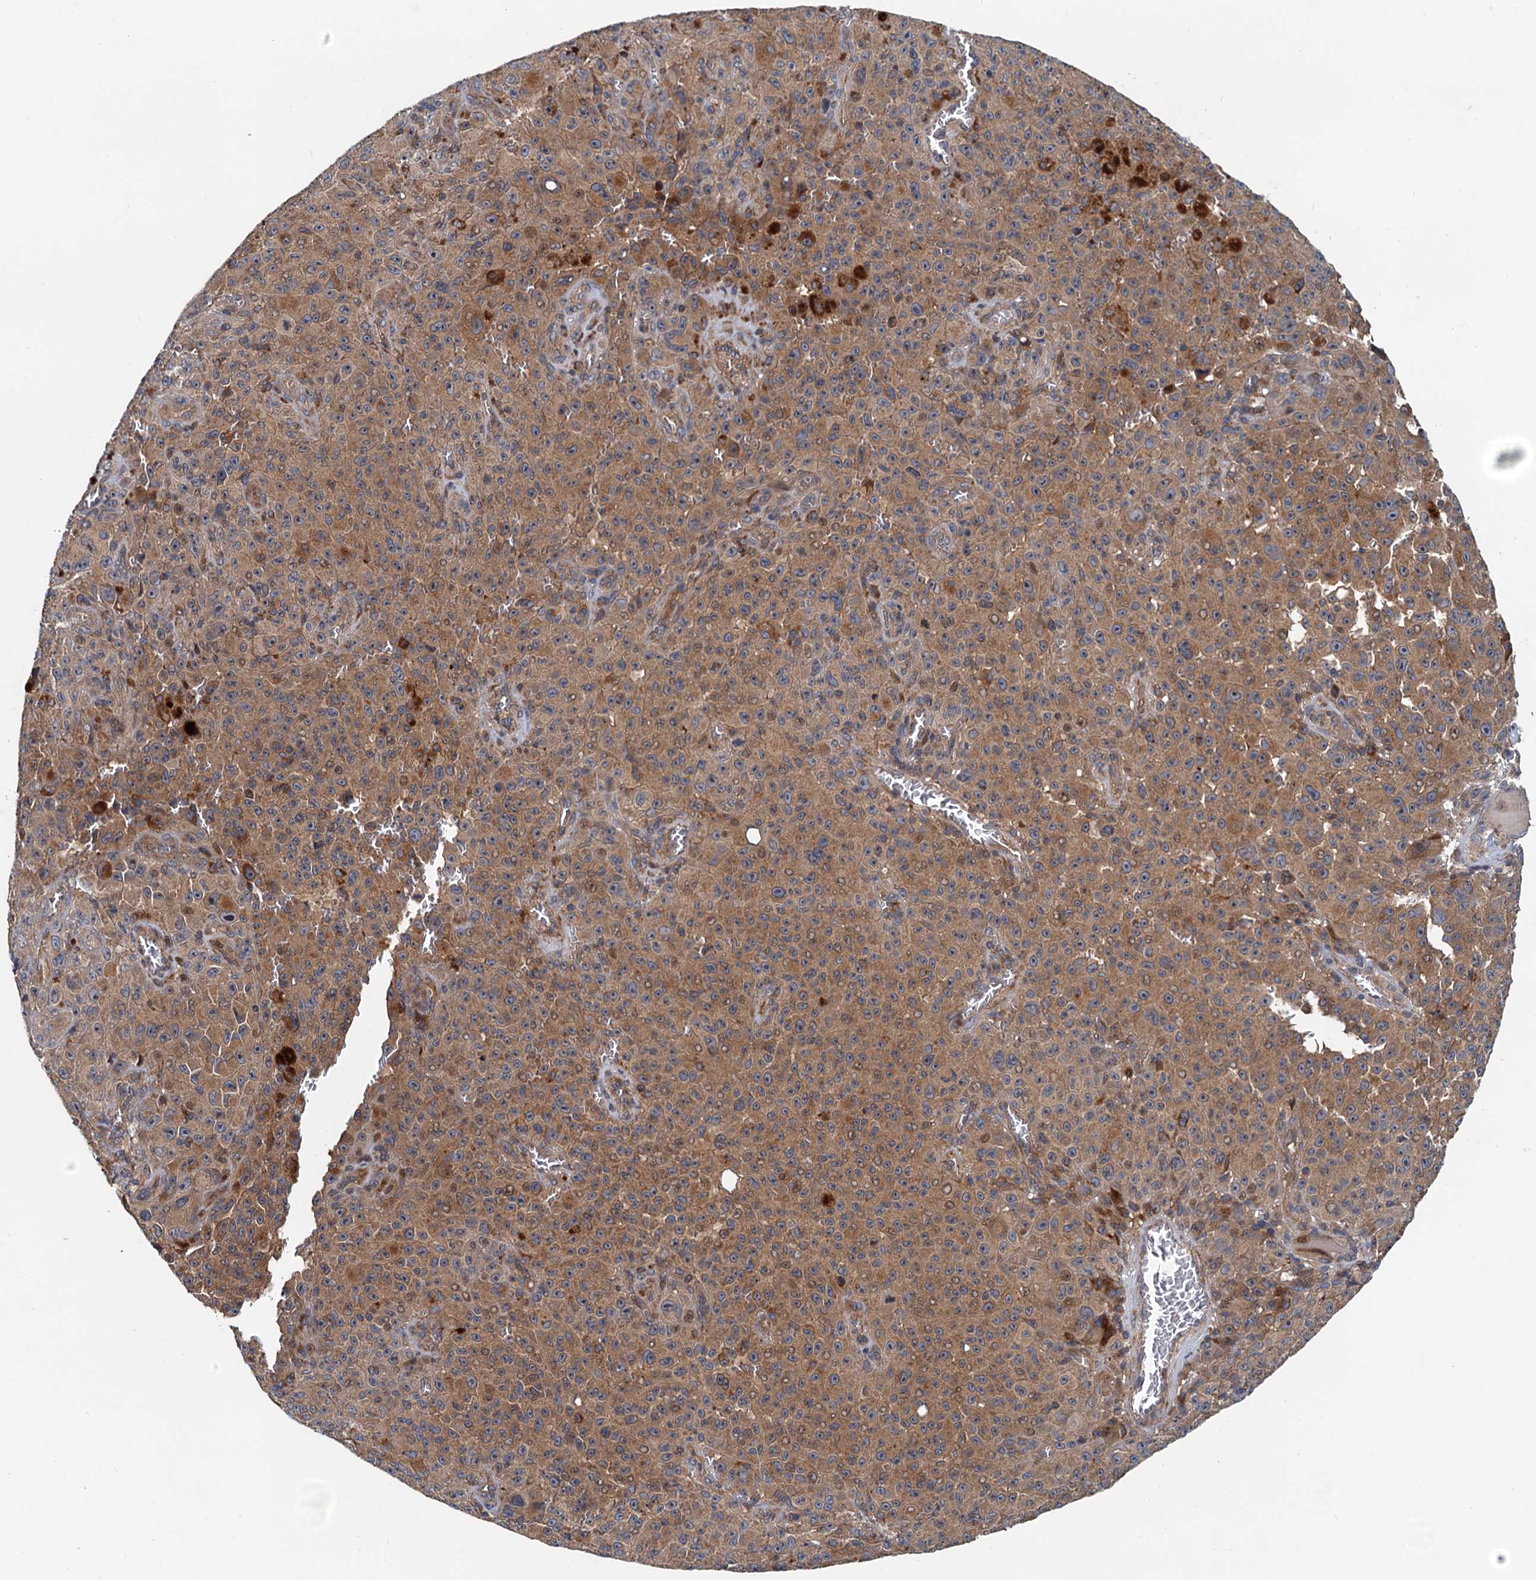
{"staining": {"intensity": "moderate", "quantity": ">75%", "location": "cytoplasmic/membranous"}, "tissue": "melanoma", "cell_type": "Tumor cells", "image_type": "cancer", "snomed": [{"axis": "morphology", "description": "Malignant melanoma, NOS"}, {"axis": "topography", "description": "Skin"}], "caption": "Protein staining of malignant melanoma tissue shows moderate cytoplasmic/membranous positivity in approximately >75% of tumor cells. (DAB (3,3'-diaminobenzidine) = brown stain, brightfield microscopy at high magnification).", "gene": "EFL1", "patient": {"sex": "female", "age": 82}}